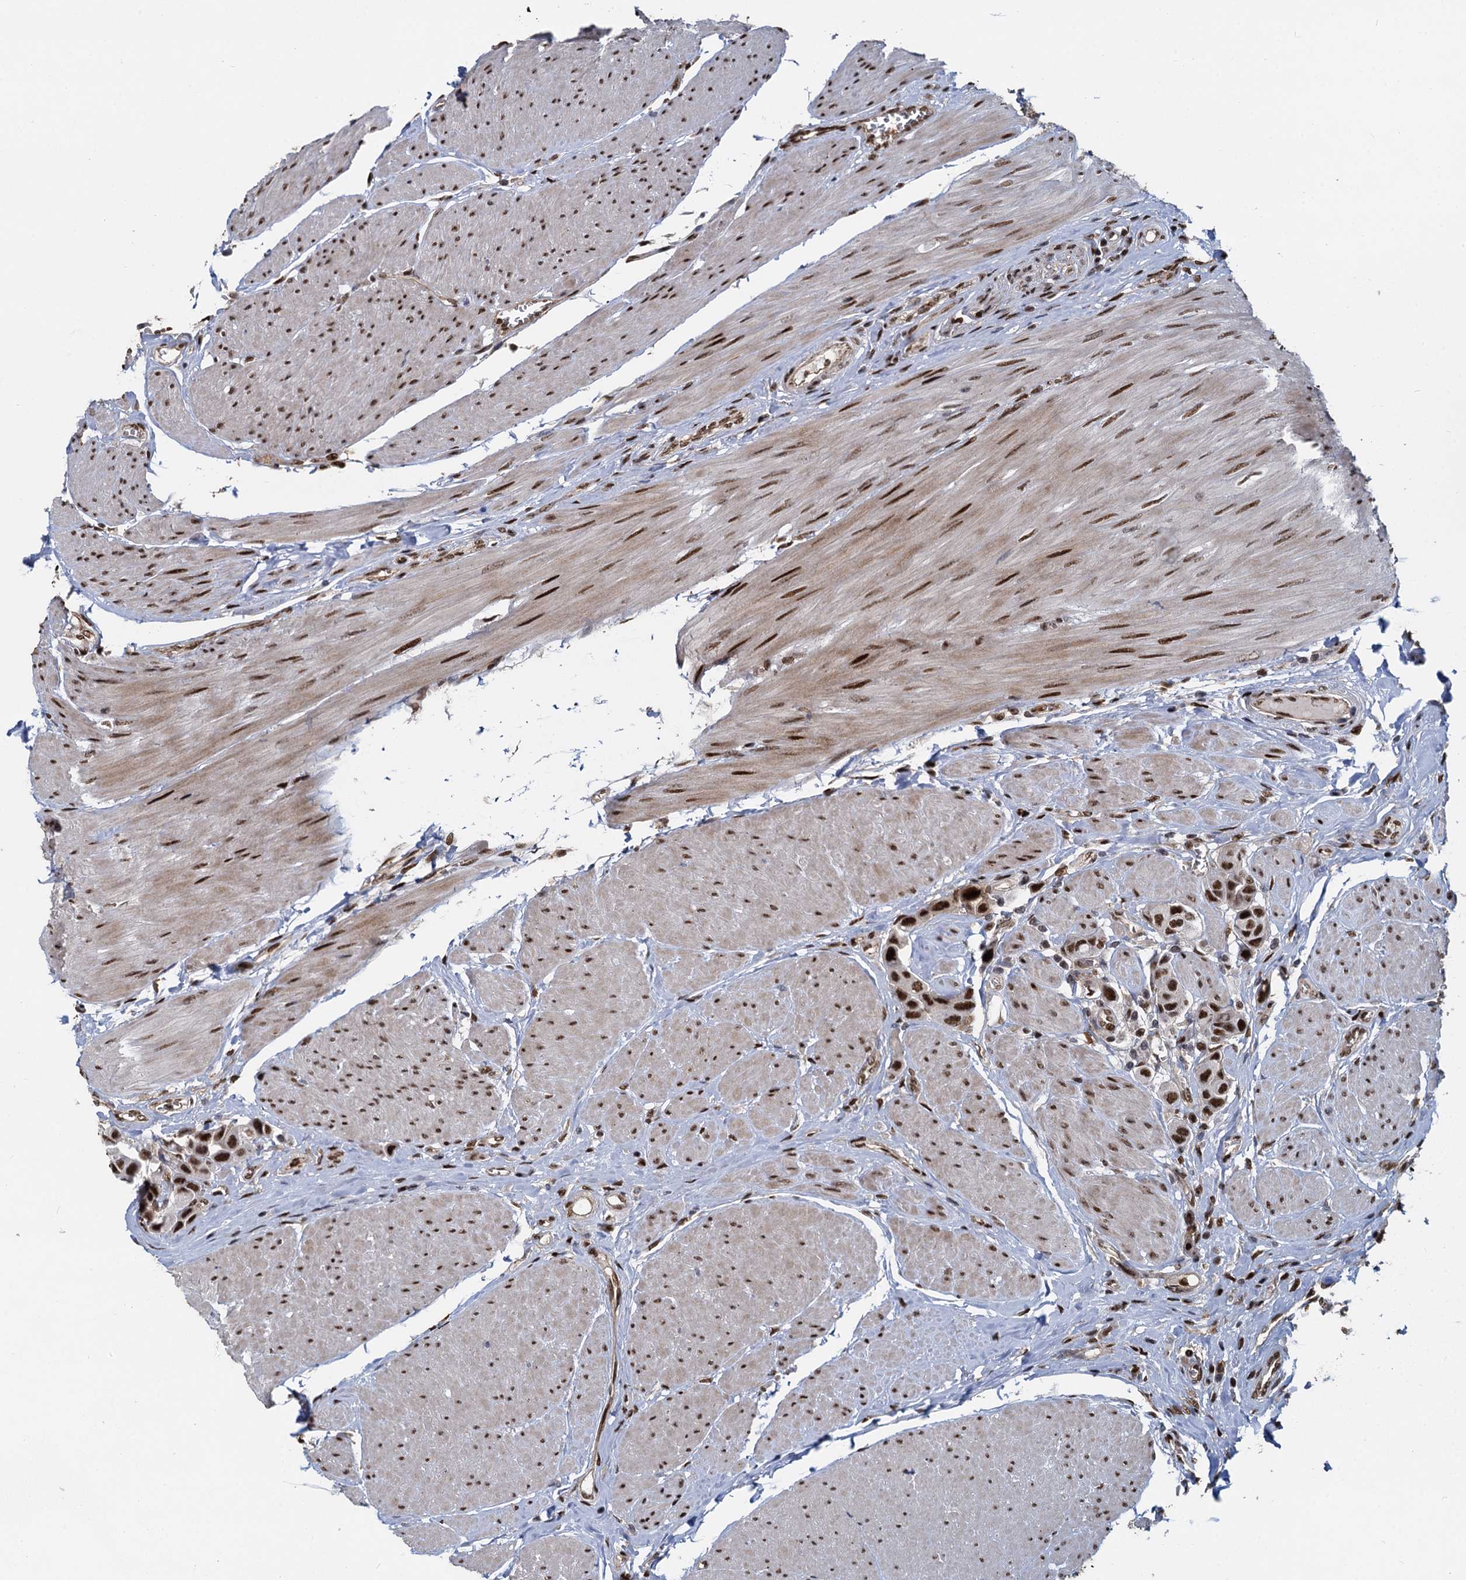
{"staining": {"intensity": "strong", "quantity": ">75%", "location": "nuclear"}, "tissue": "urothelial cancer", "cell_type": "Tumor cells", "image_type": "cancer", "snomed": [{"axis": "morphology", "description": "Urothelial carcinoma, High grade"}, {"axis": "topography", "description": "Urinary bladder"}], "caption": "IHC photomicrograph of neoplastic tissue: human high-grade urothelial carcinoma stained using immunohistochemistry shows high levels of strong protein expression localized specifically in the nuclear of tumor cells, appearing as a nuclear brown color.", "gene": "ANKRD49", "patient": {"sex": "male", "age": 50}}